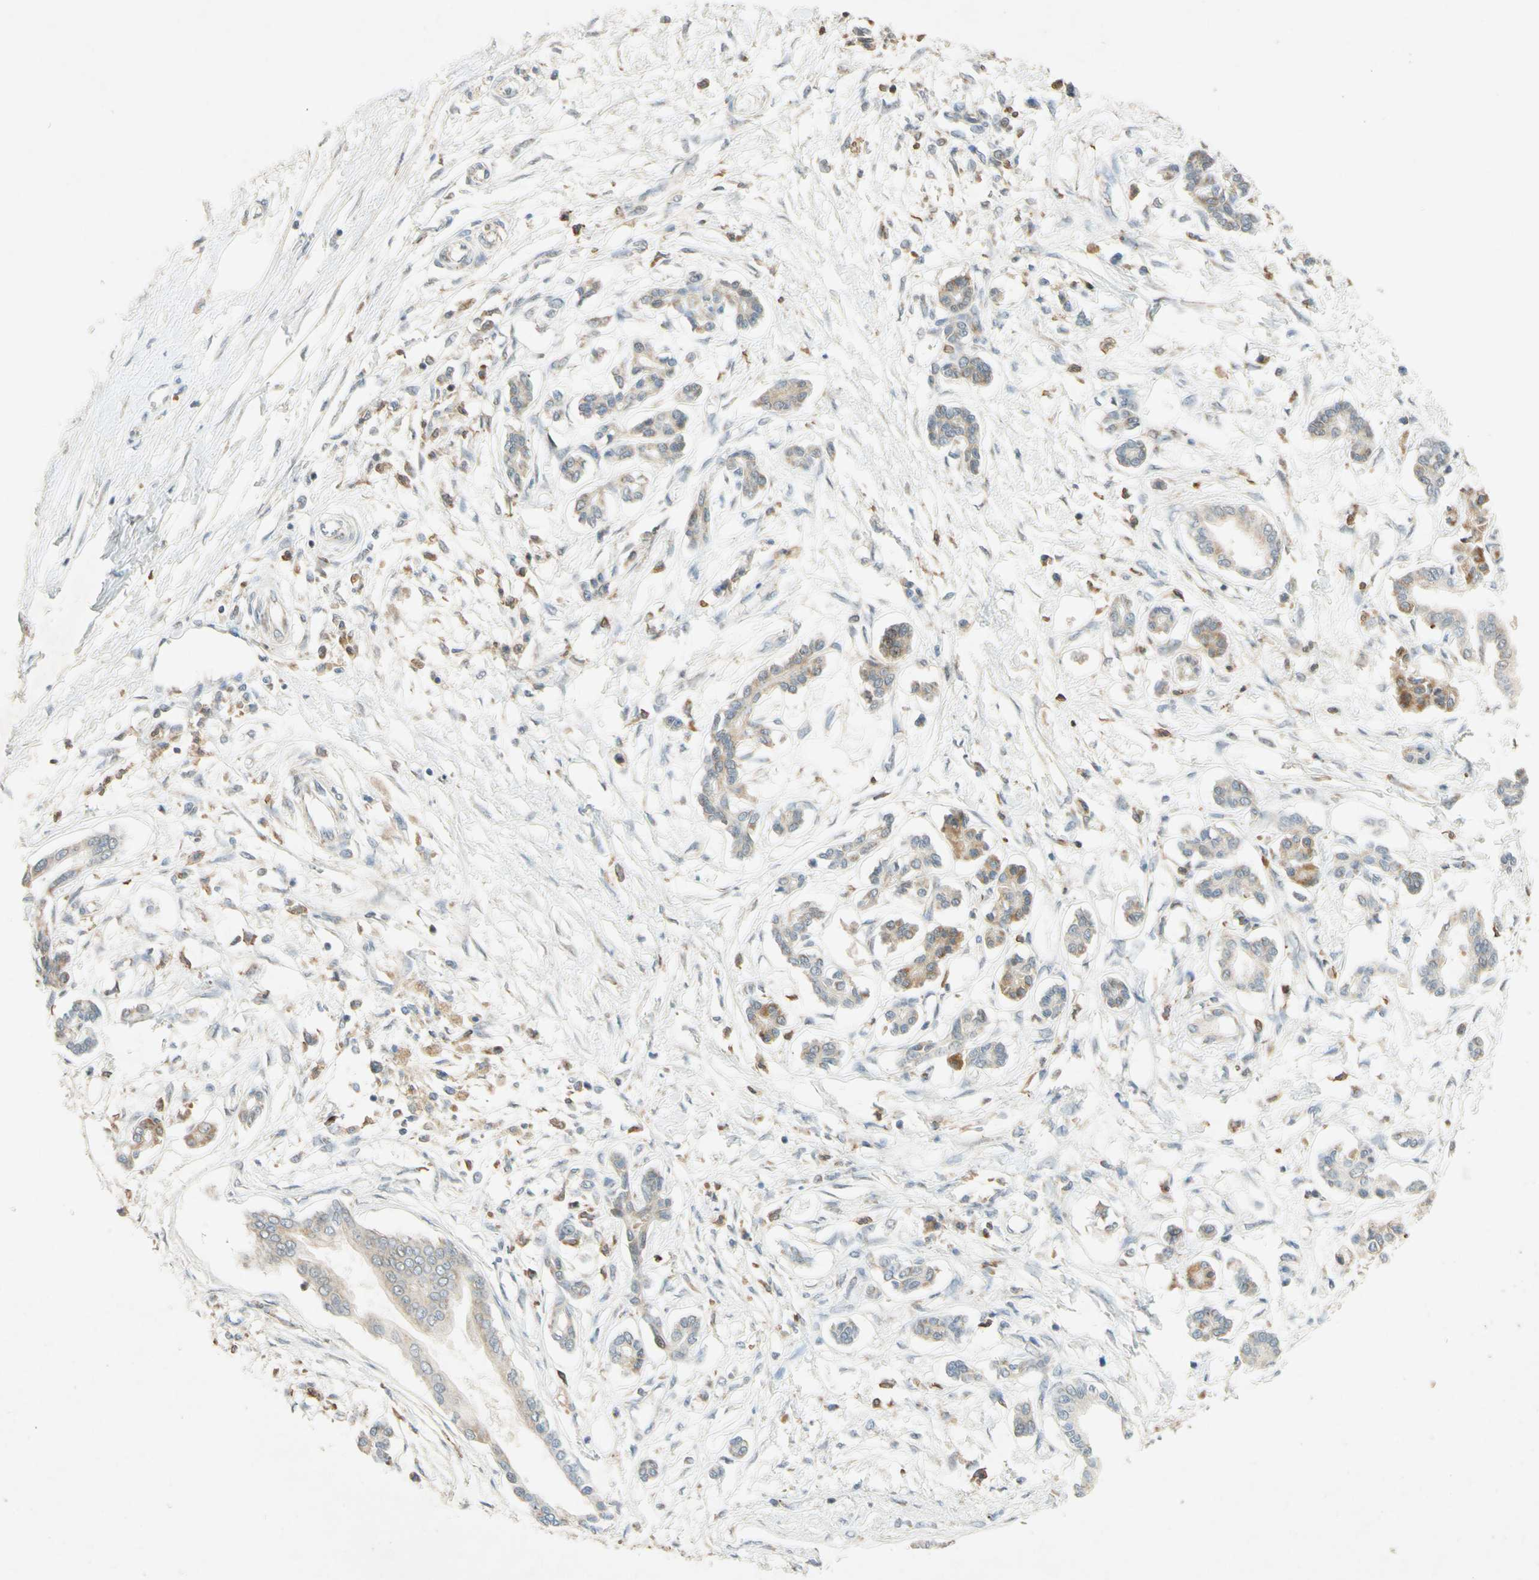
{"staining": {"intensity": "weak", "quantity": "25%-75%", "location": "cytoplasmic/membranous"}, "tissue": "pancreatic cancer", "cell_type": "Tumor cells", "image_type": "cancer", "snomed": [{"axis": "morphology", "description": "Adenocarcinoma, NOS"}, {"axis": "topography", "description": "Pancreas"}], "caption": "Human pancreatic cancer (adenocarcinoma) stained with a protein marker reveals weak staining in tumor cells.", "gene": "GATA1", "patient": {"sex": "male", "age": 56}}